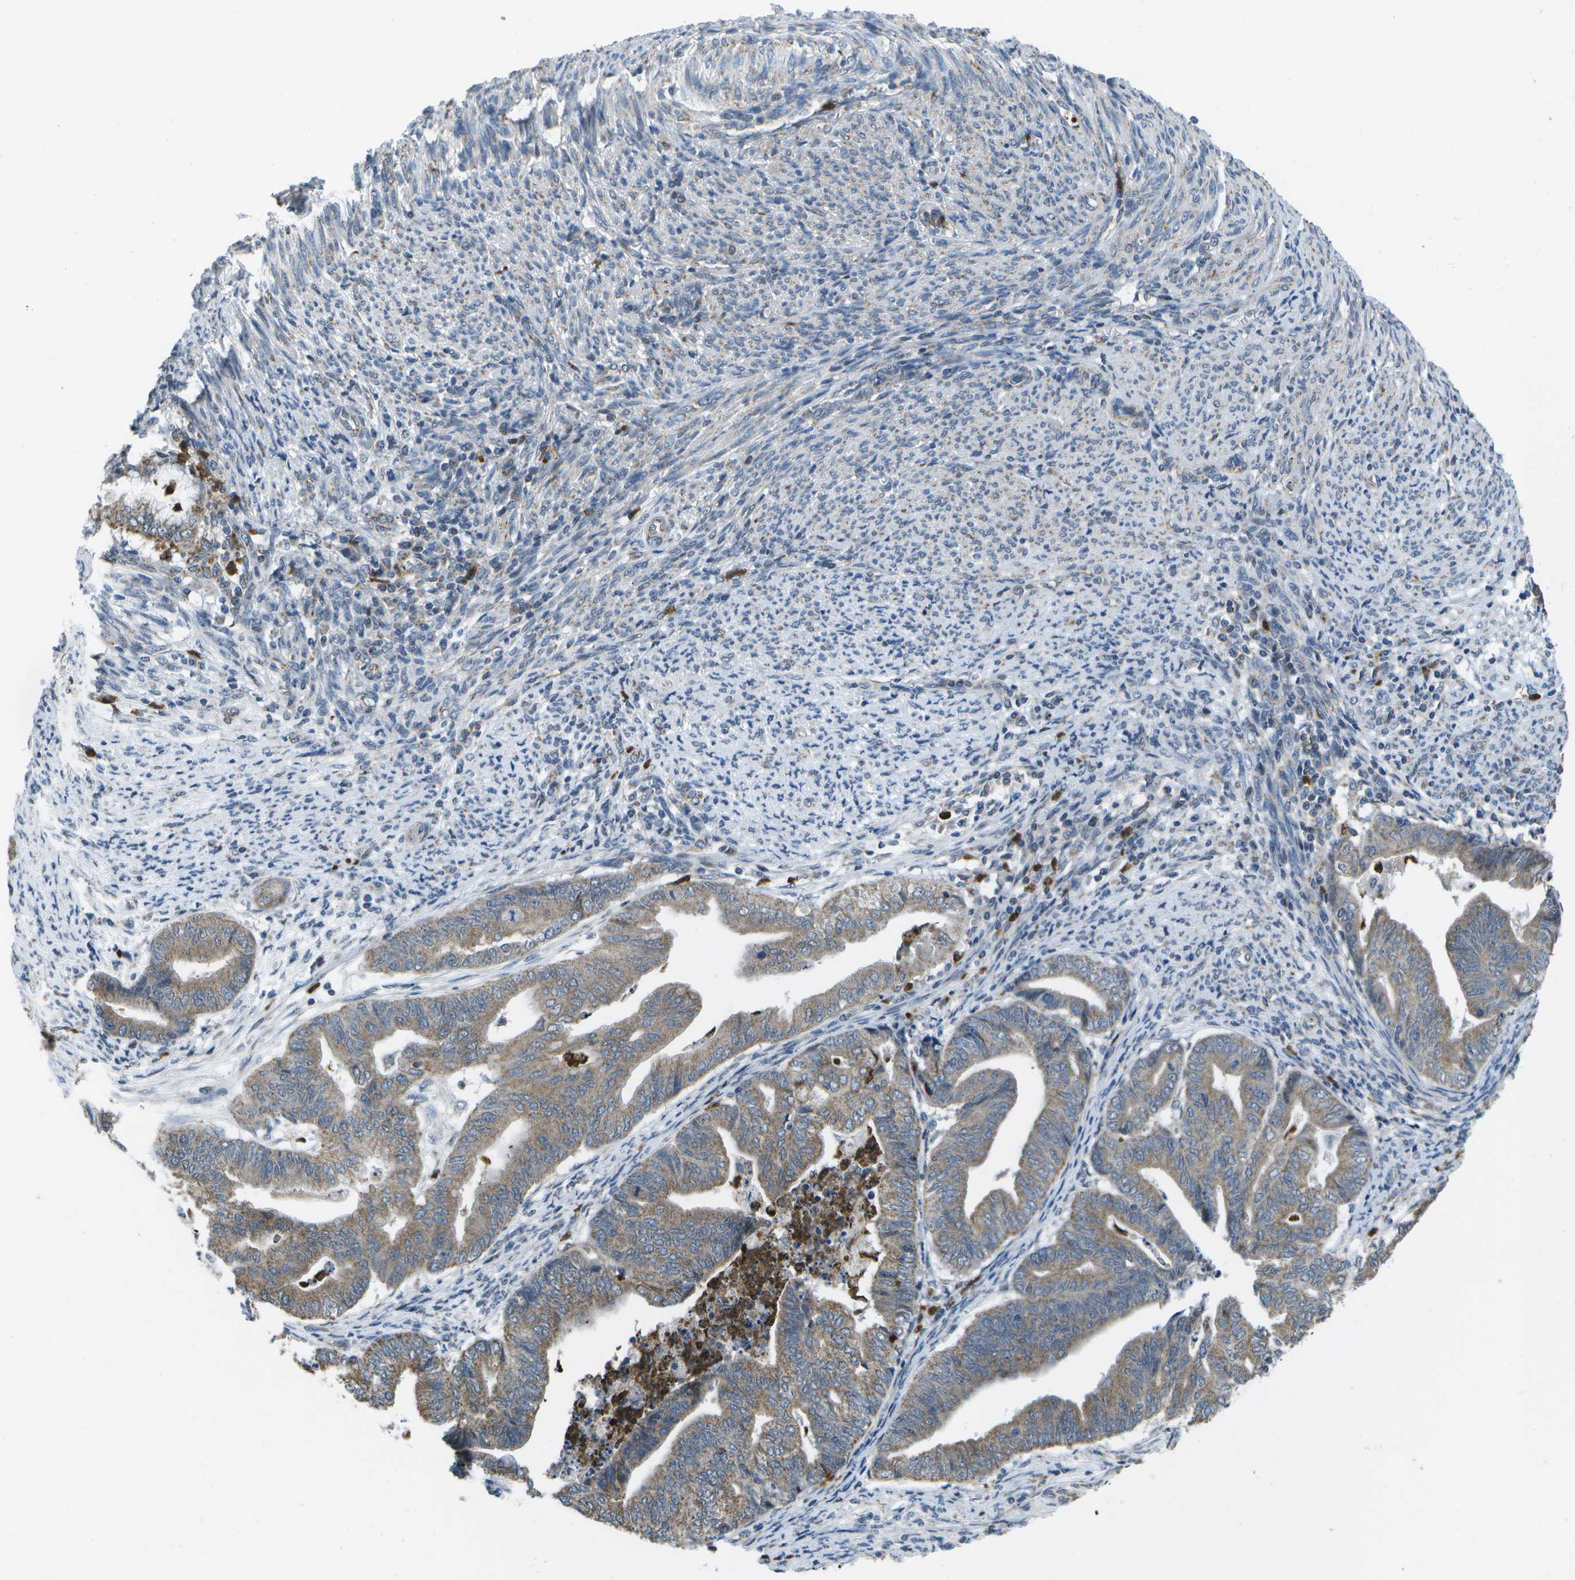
{"staining": {"intensity": "moderate", "quantity": ">75%", "location": "cytoplasmic/membranous"}, "tissue": "endometrial cancer", "cell_type": "Tumor cells", "image_type": "cancer", "snomed": [{"axis": "morphology", "description": "Adenocarcinoma, NOS"}, {"axis": "topography", "description": "Endometrium"}], "caption": "The image shows staining of adenocarcinoma (endometrial), revealing moderate cytoplasmic/membranous protein expression (brown color) within tumor cells. (Brightfield microscopy of DAB IHC at high magnification).", "gene": "GALNT15", "patient": {"sex": "female", "age": 79}}